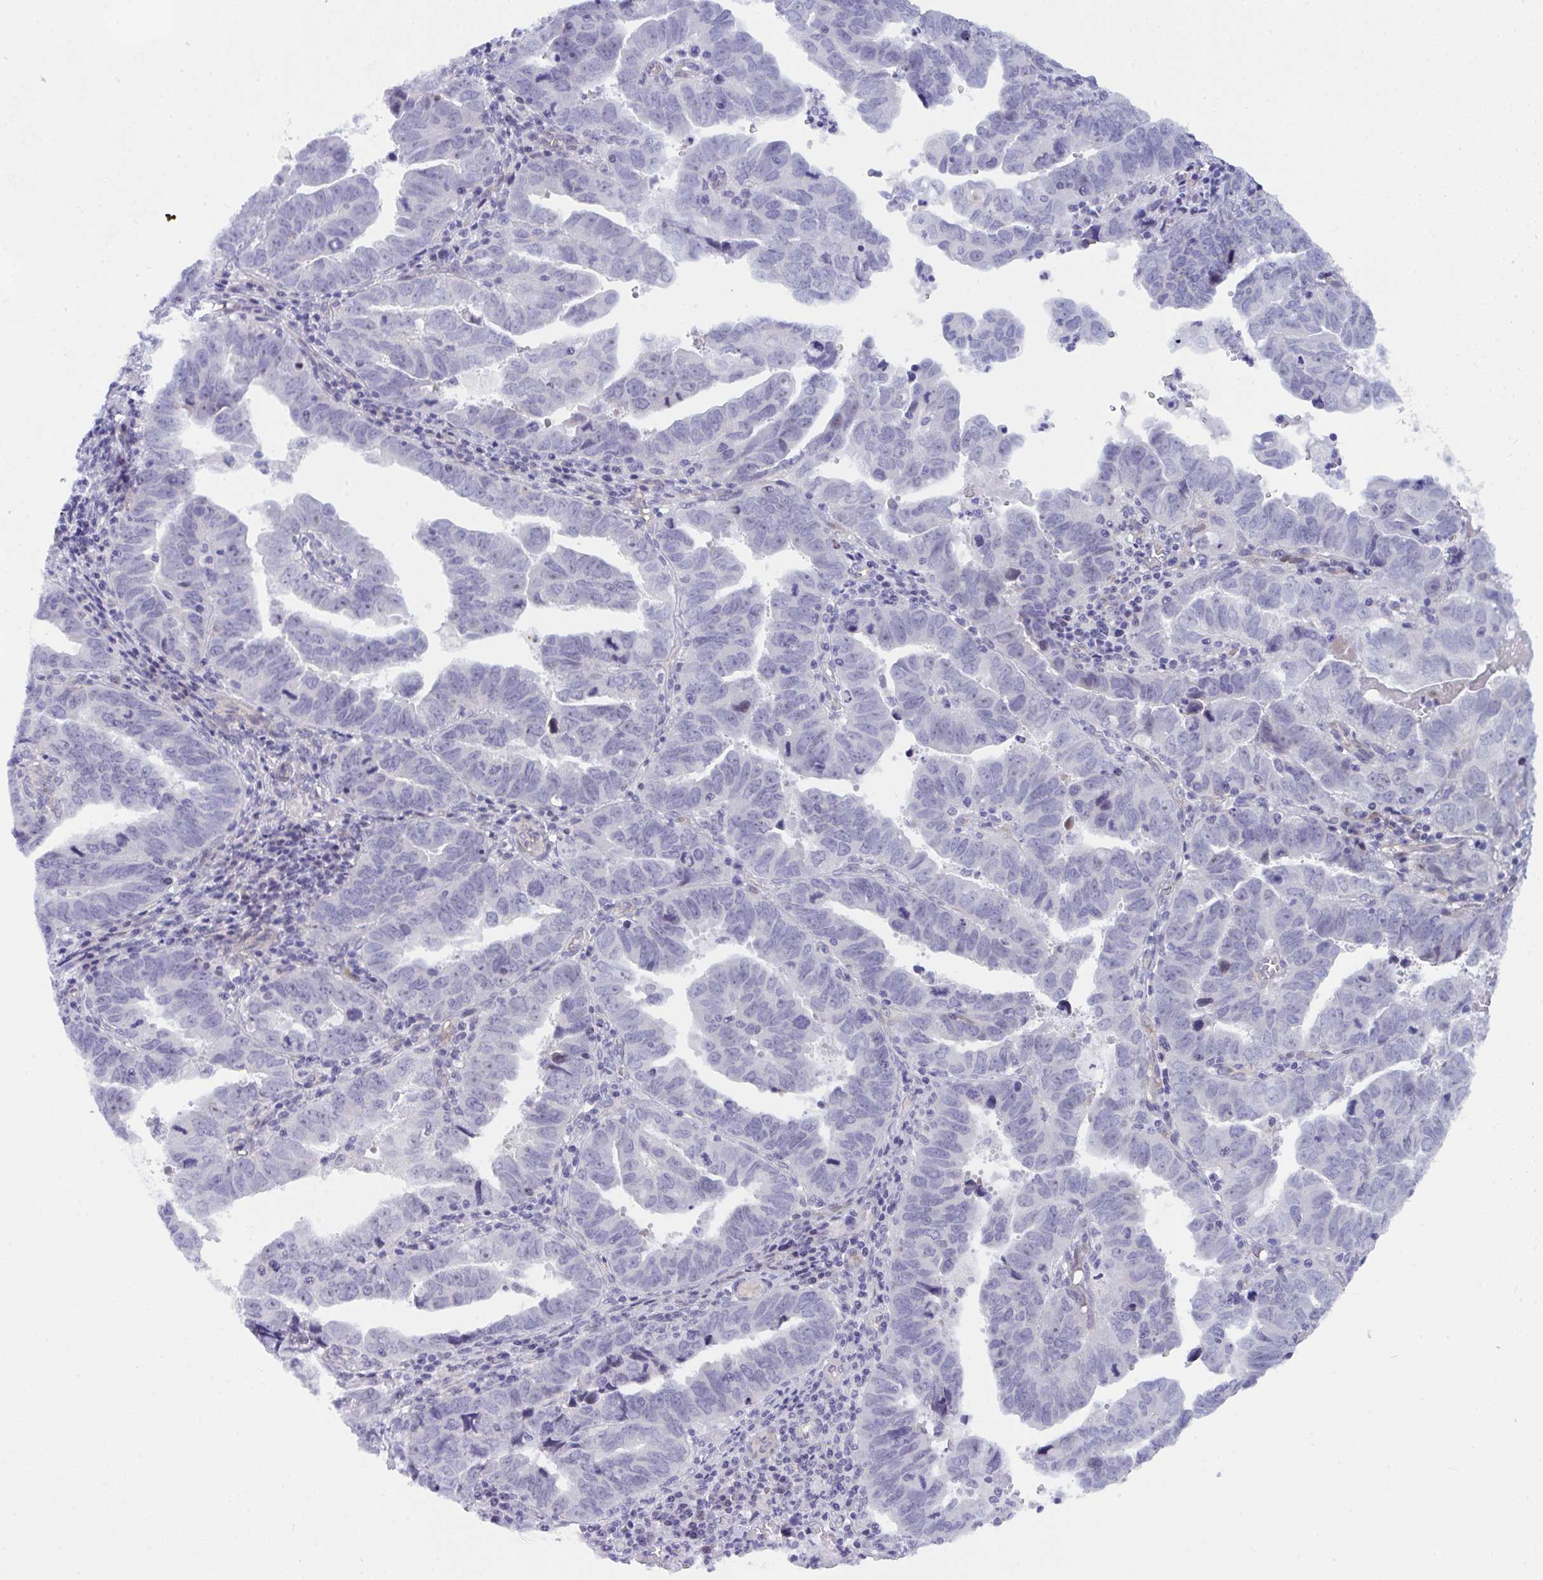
{"staining": {"intensity": "negative", "quantity": "none", "location": "none"}, "tissue": "ovarian cancer", "cell_type": "Tumor cells", "image_type": "cancer", "snomed": [{"axis": "morphology", "description": "Cystadenocarcinoma, serous, NOS"}, {"axis": "topography", "description": "Ovary"}], "caption": "Immunohistochemistry of ovarian serous cystadenocarcinoma demonstrates no expression in tumor cells.", "gene": "NFXL1", "patient": {"sex": "female", "age": 76}}